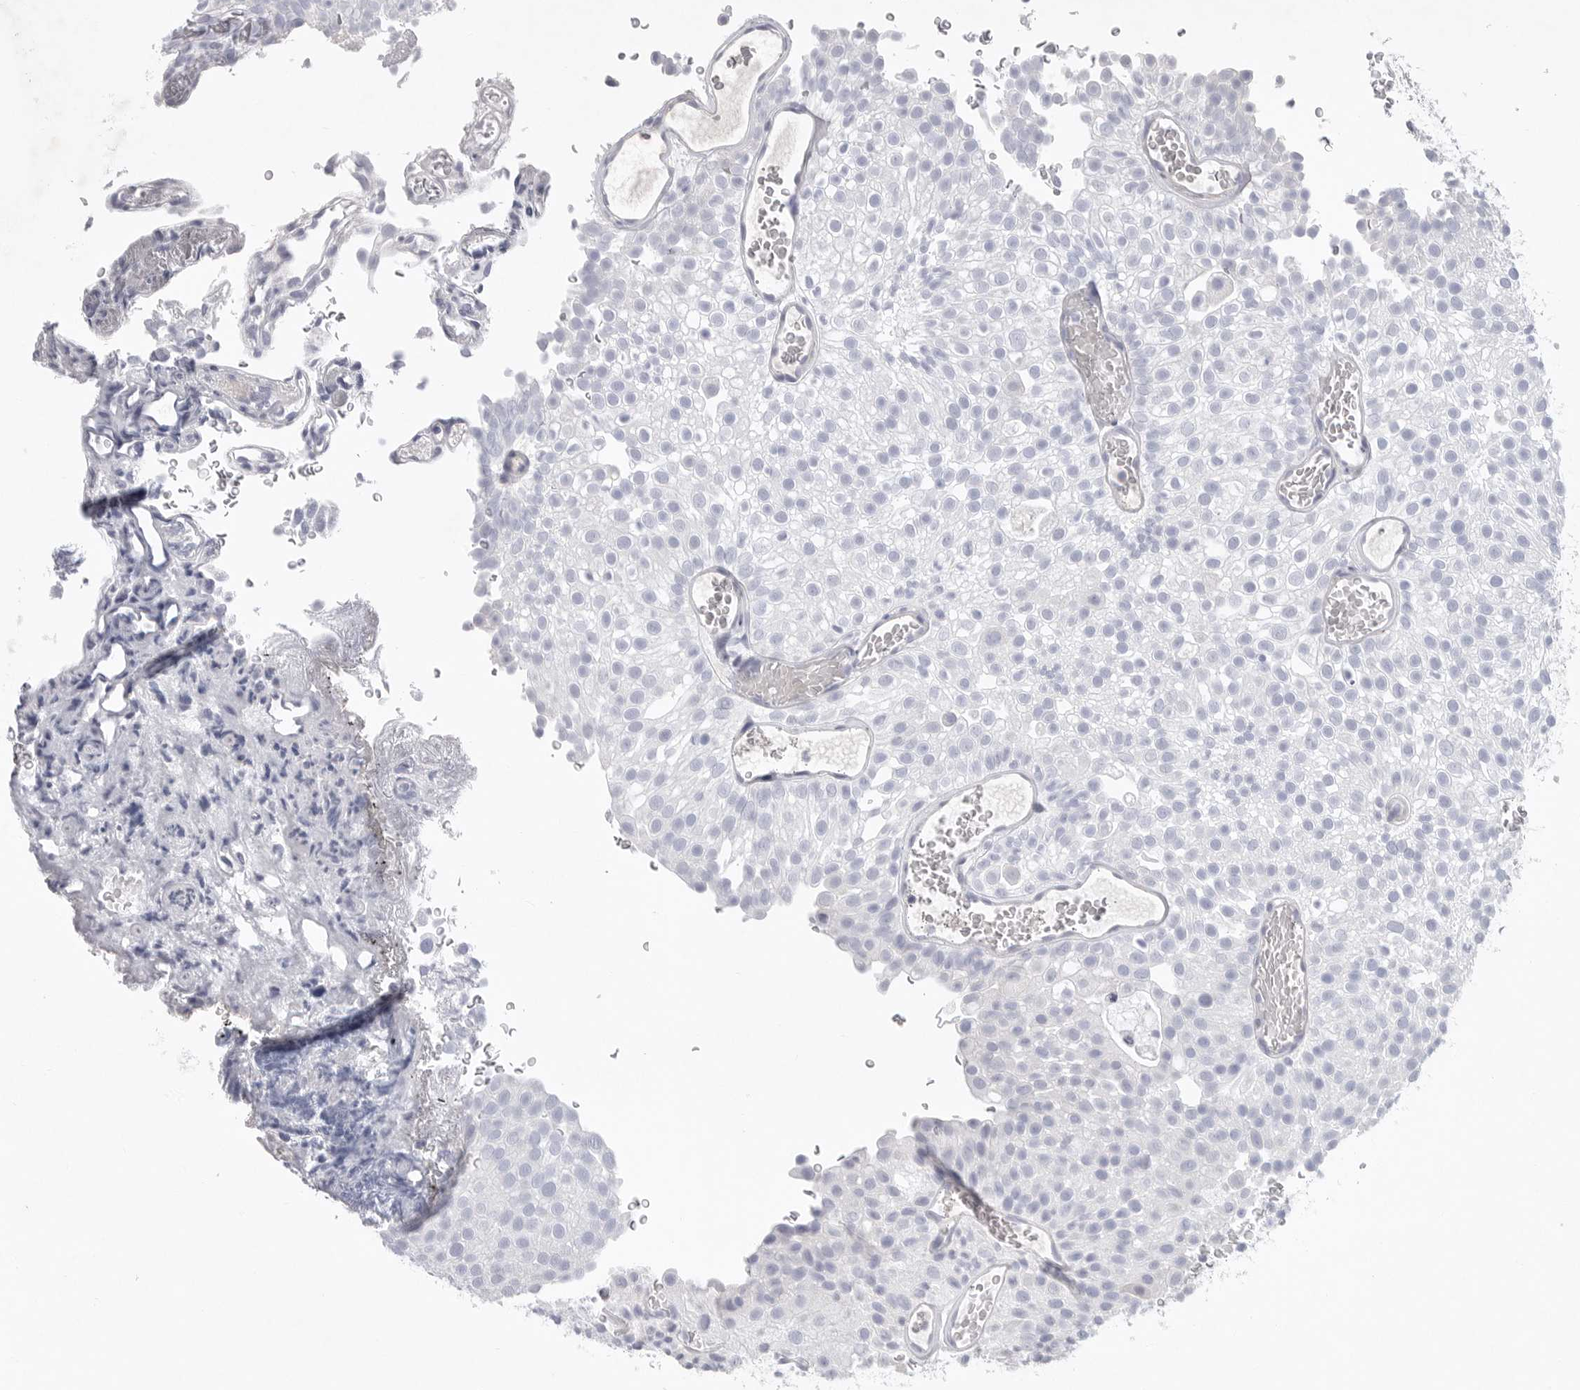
{"staining": {"intensity": "negative", "quantity": "none", "location": "none"}, "tissue": "urothelial cancer", "cell_type": "Tumor cells", "image_type": "cancer", "snomed": [{"axis": "morphology", "description": "Urothelial carcinoma, Low grade"}, {"axis": "topography", "description": "Urinary bladder"}], "caption": "Immunohistochemistry (IHC) histopathology image of neoplastic tissue: urothelial carcinoma (low-grade) stained with DAB displays no significant protein positivity in tumor cells.", "gene": "CAMK2B", "patient": {"sex": "male", "age": 78}}